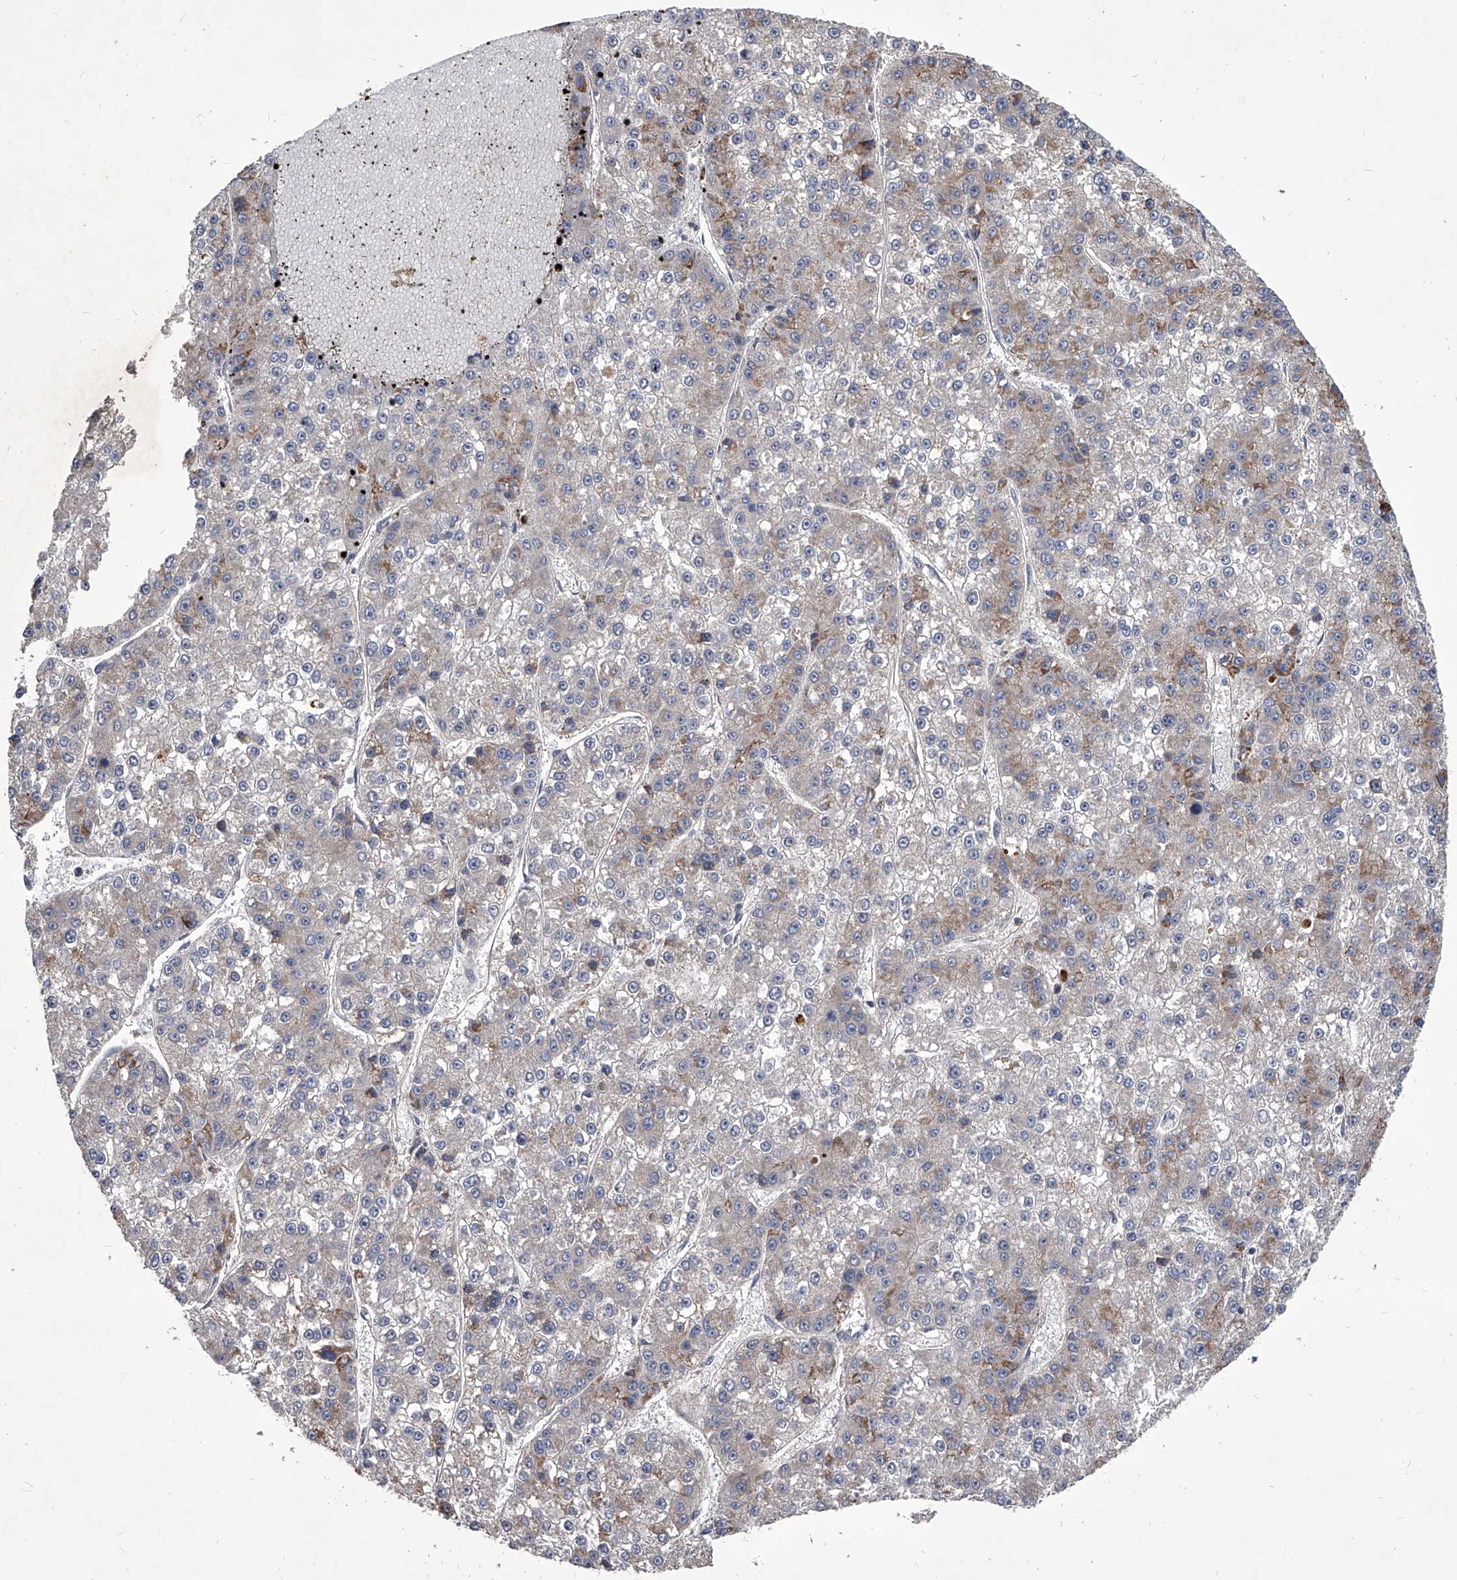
{"staining": {"intensity": "weak", "quantity": "<25%", "location": "cytoplasmic/membranous"}, "tissue": "liver cancer", "cell_type": "Tumor cells", "image_type": "cancer", "snomed": [{"axis": "morphology", "description": "Carcinoma, Hepatocellular, NOS"}, {"axis": "topography", "description": "Liver"}], "caption": "This is an immunohistochemistry (IHC) micrograph of human liver cancer. There is no positivity in tumor cells.", "gene": "NRP1", "patient": {"sex": "female", "age": 73}}